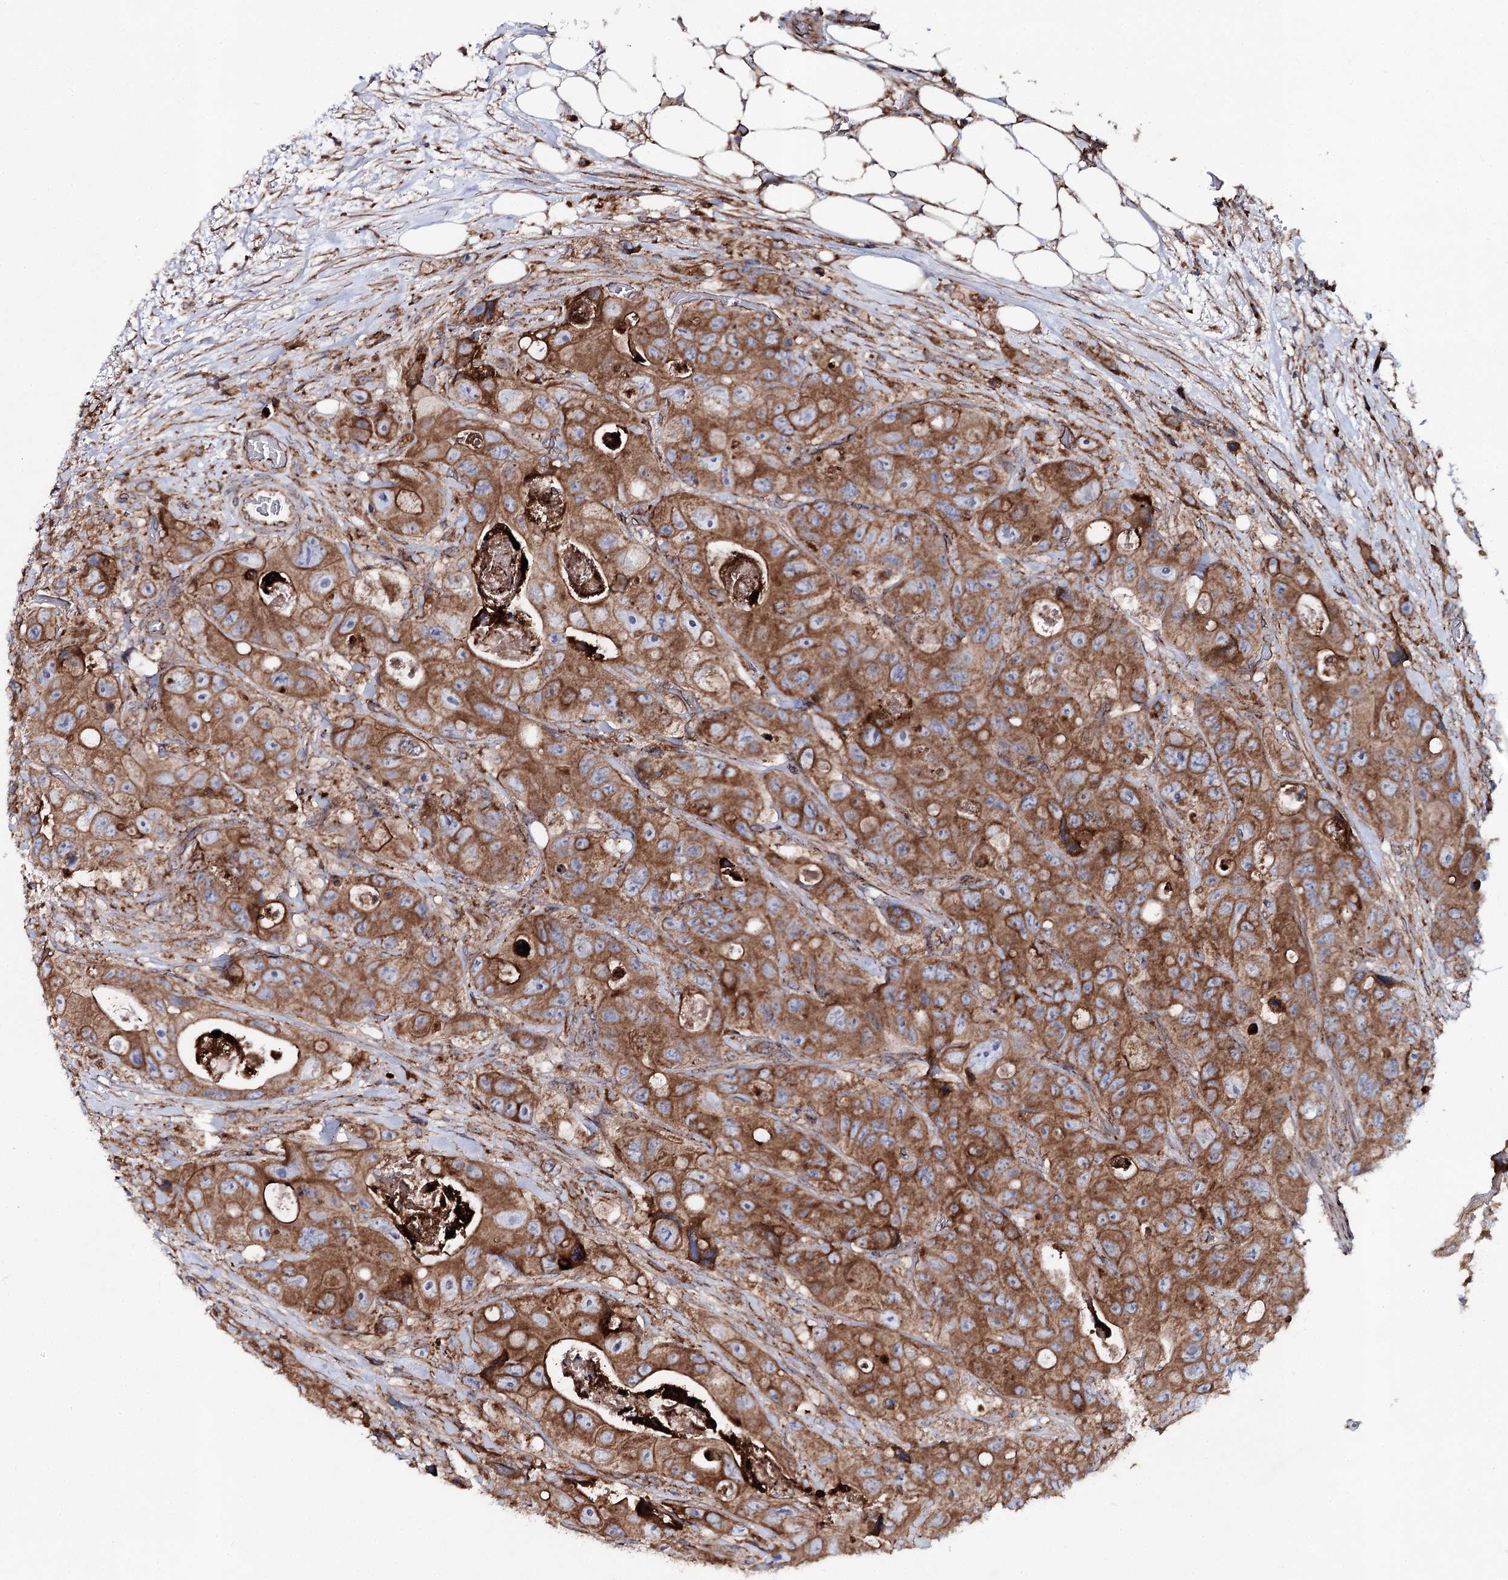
{"staining": {"intensity": "moderate", "quantity": ">75%", "location": "cytoplasmic/membranous"}, "tissue": "colorectal cancer", "cell_type": "Tumor cells", "image_type": "cancer", "snomed": [{"axis": "morphology", "description": "Adenocarcinoma, NOS"}, {"axis": "topography", "description": "Colon"}], "caption": "DAB immunohistochemical staining of human adenocarcinoma (colorectal) reveals moderate cytoplasmic/membranous protein expression in approximately >75% of tumor cells. The protein of interest is shown in brown color, while the nuclei are stained blue.", "gene": "MSANTD2", "patient": {"sex": "female", "age": 46}}